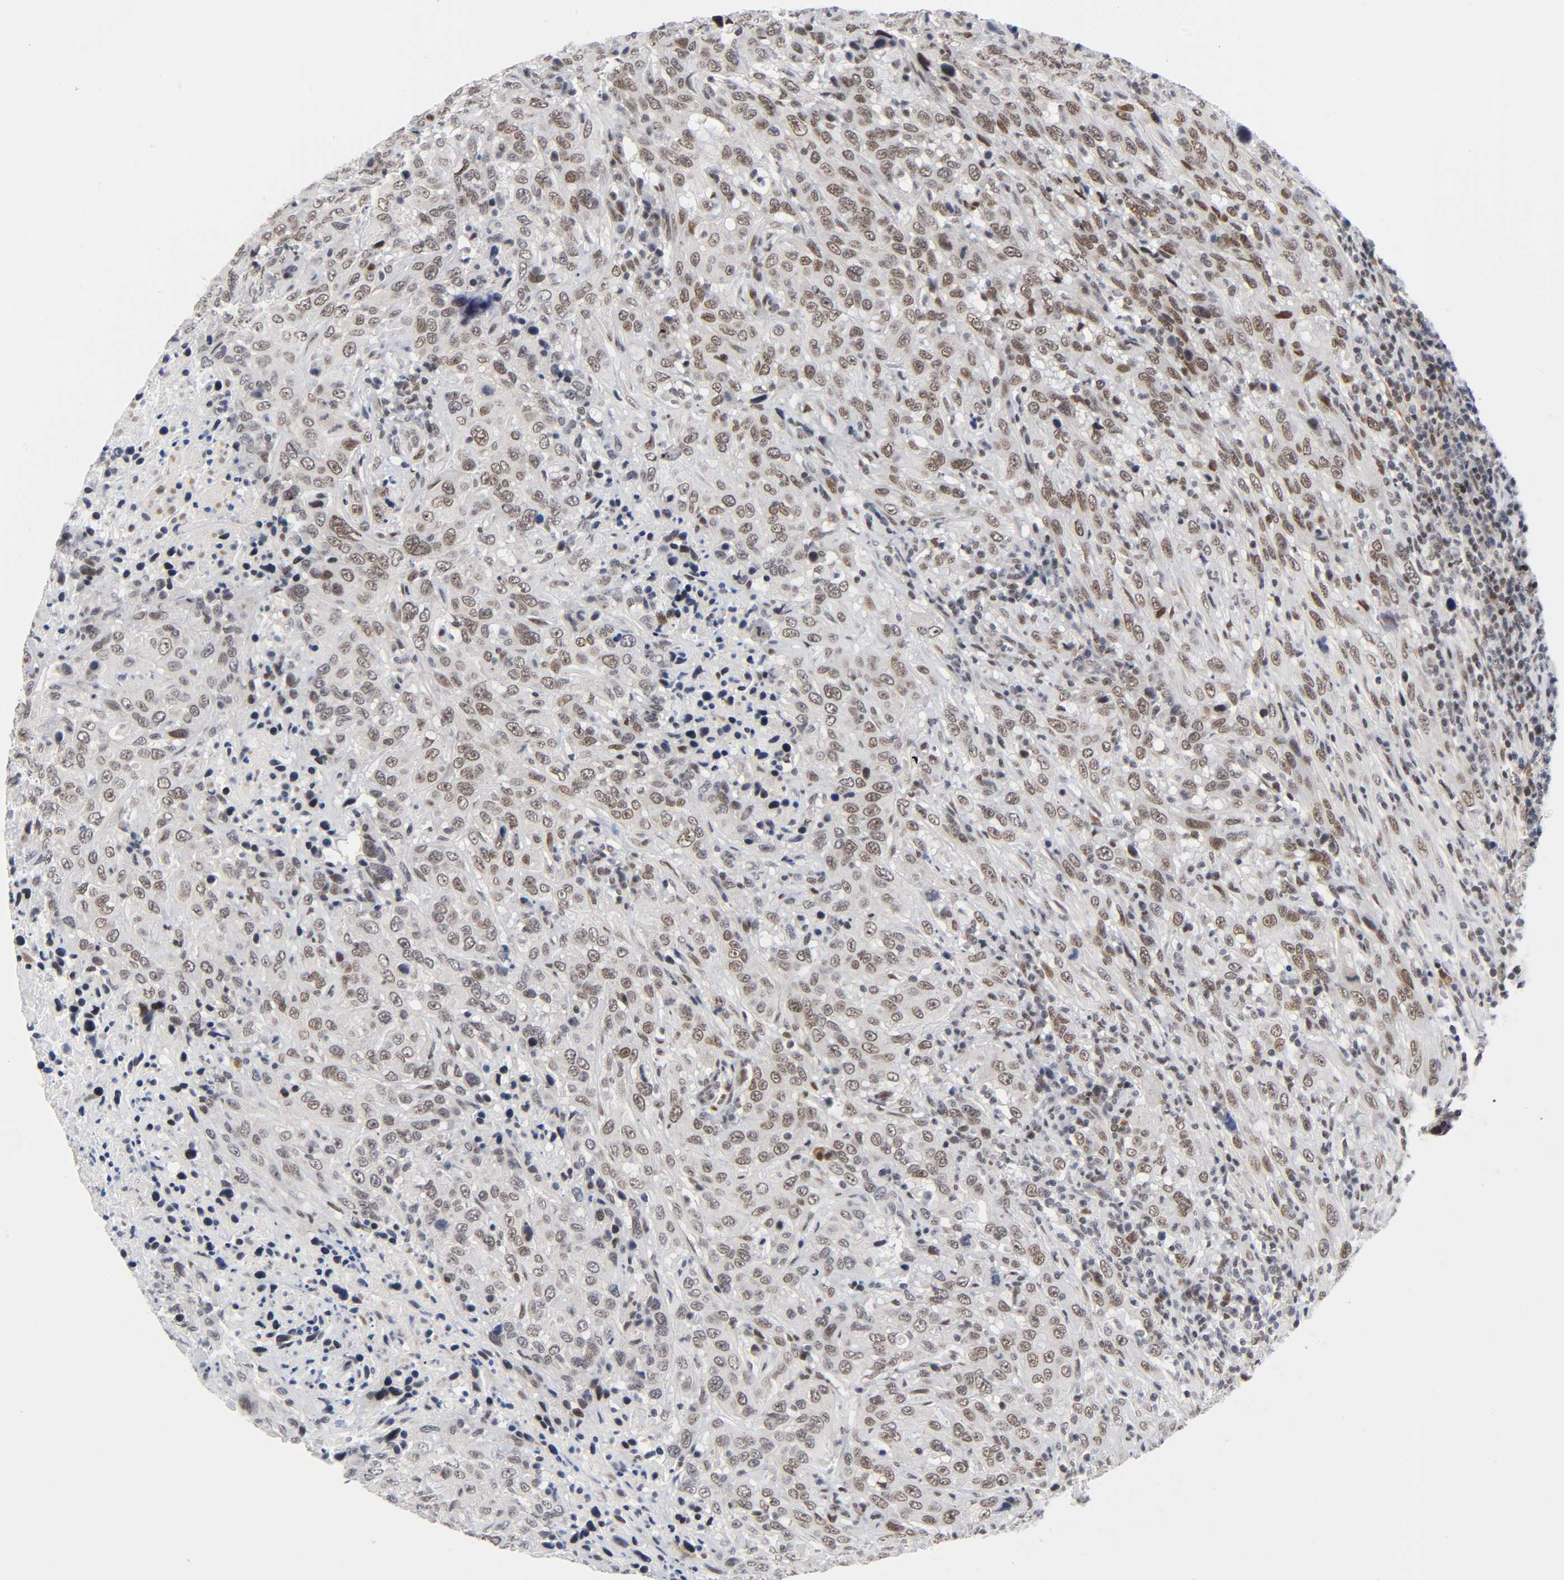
{"staining": {"intensity": "weak", "quantity": ">75%", "location": "nuclear"}, "tissue": "urothelial cancer", "cell_type": "Tumor cells", "image_type": "cancer", "snomed": [{"axis": "morphology", "description": "Urothelial carcinoma, High grade"}, {"axis": "topography", "description": "Urinary bladder"}], "caption": "A high-resolution image shows IHC staining of urothelial carcinoma (high-grade), which demonstrates weak nuclear positivity in about >75% of tumor cells.", "gene": "DIDO1", "patient": {"sex": "male", "age": 61}}